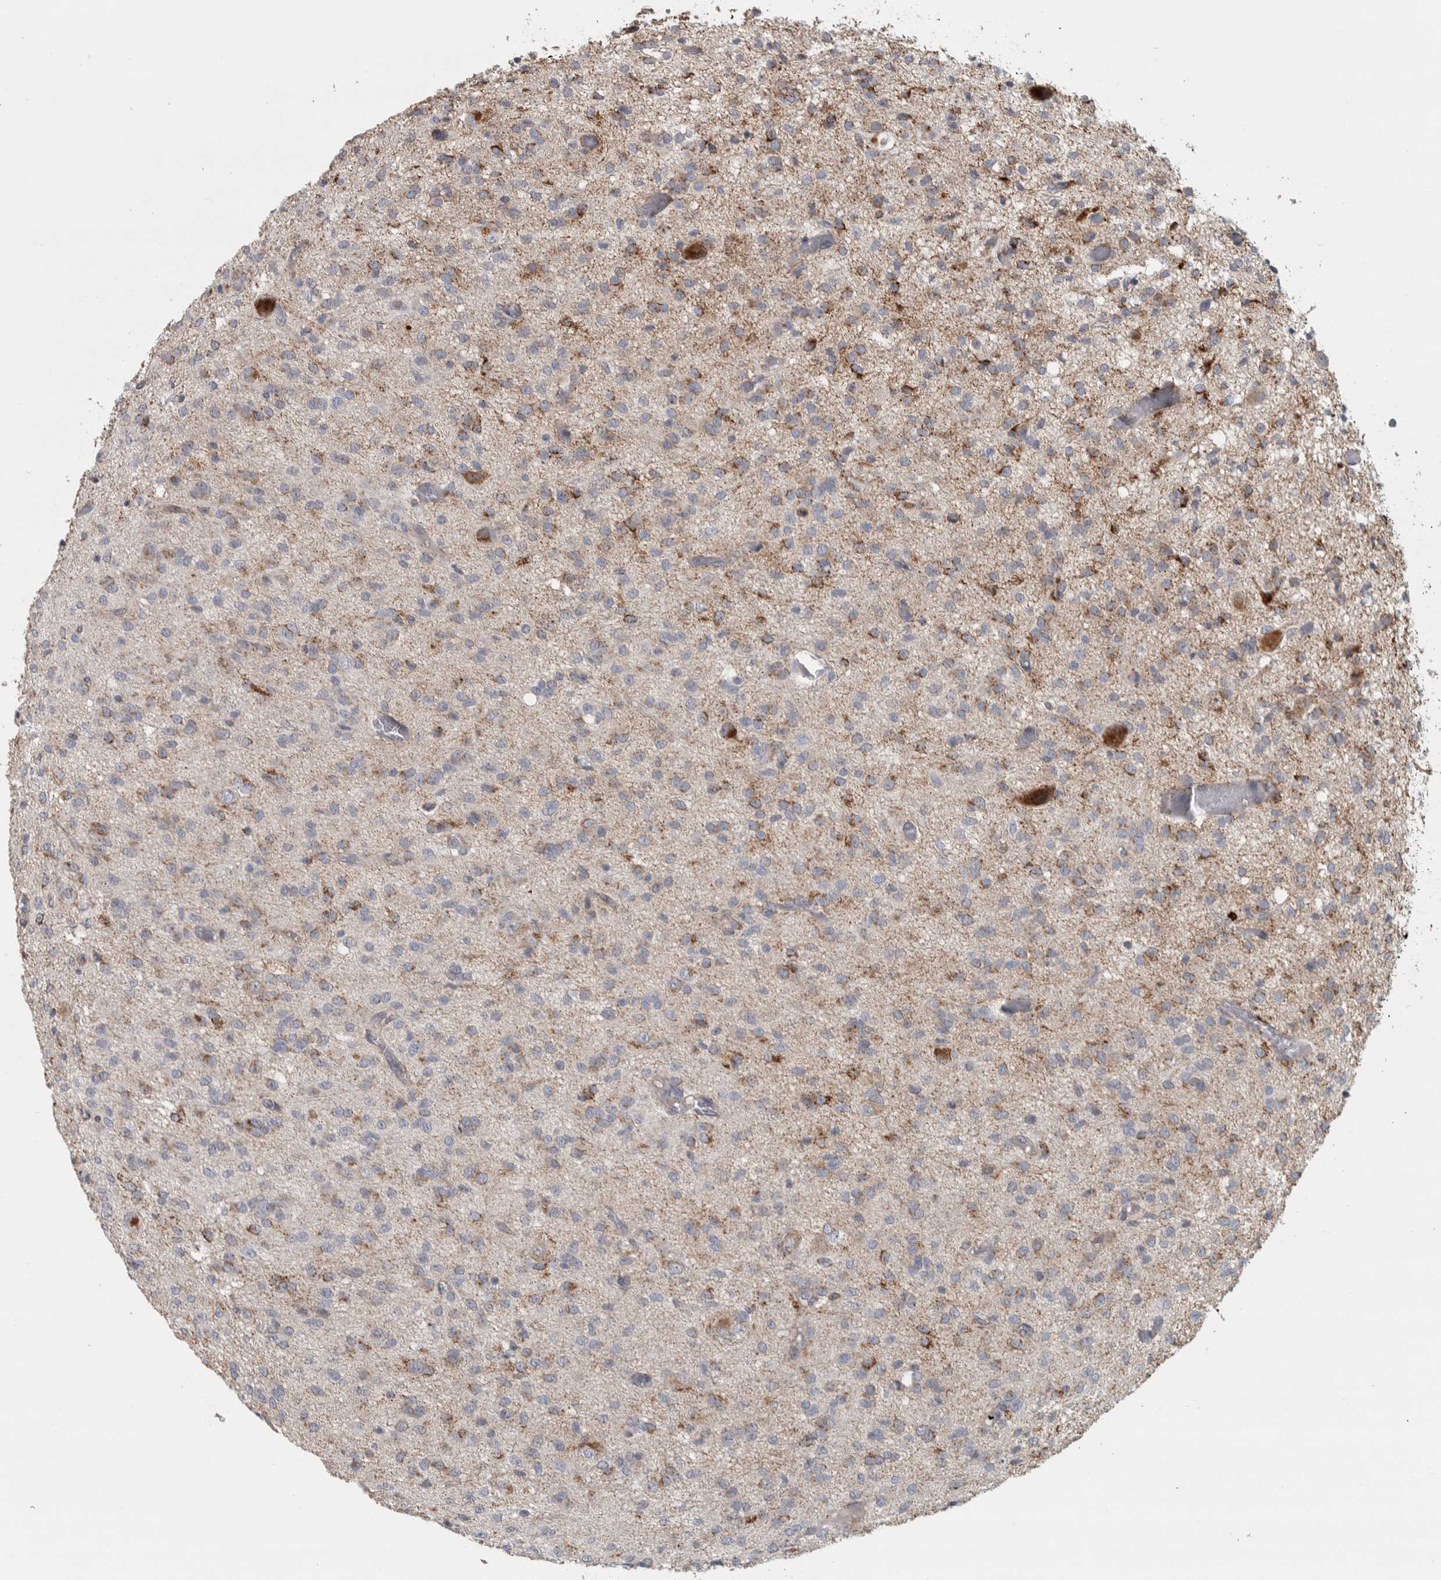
{"staining": {"intensity": "moderate", "quantity": "25%-75%", "location": "cytoplasmic/membranous"}, "tissue": "glioma", "cell_type": "Tumor cells", "image_type": "cancer", "snomed": [{"axis": "morphology", "description": "Glioma, malignant, High grade"}, {"axis": "topography", "description": "Brain"}], "caption": "This image demonstrates malignant glioma (high-grade) stained with IHC to label a protein in brown. The cytoplasmic/membranous of tumor cells show moderate positivity for the protein. Nuclei are counter-stained blue.", "gene": "FAM78A", "patient": {"sex": "female", "age": 59}}